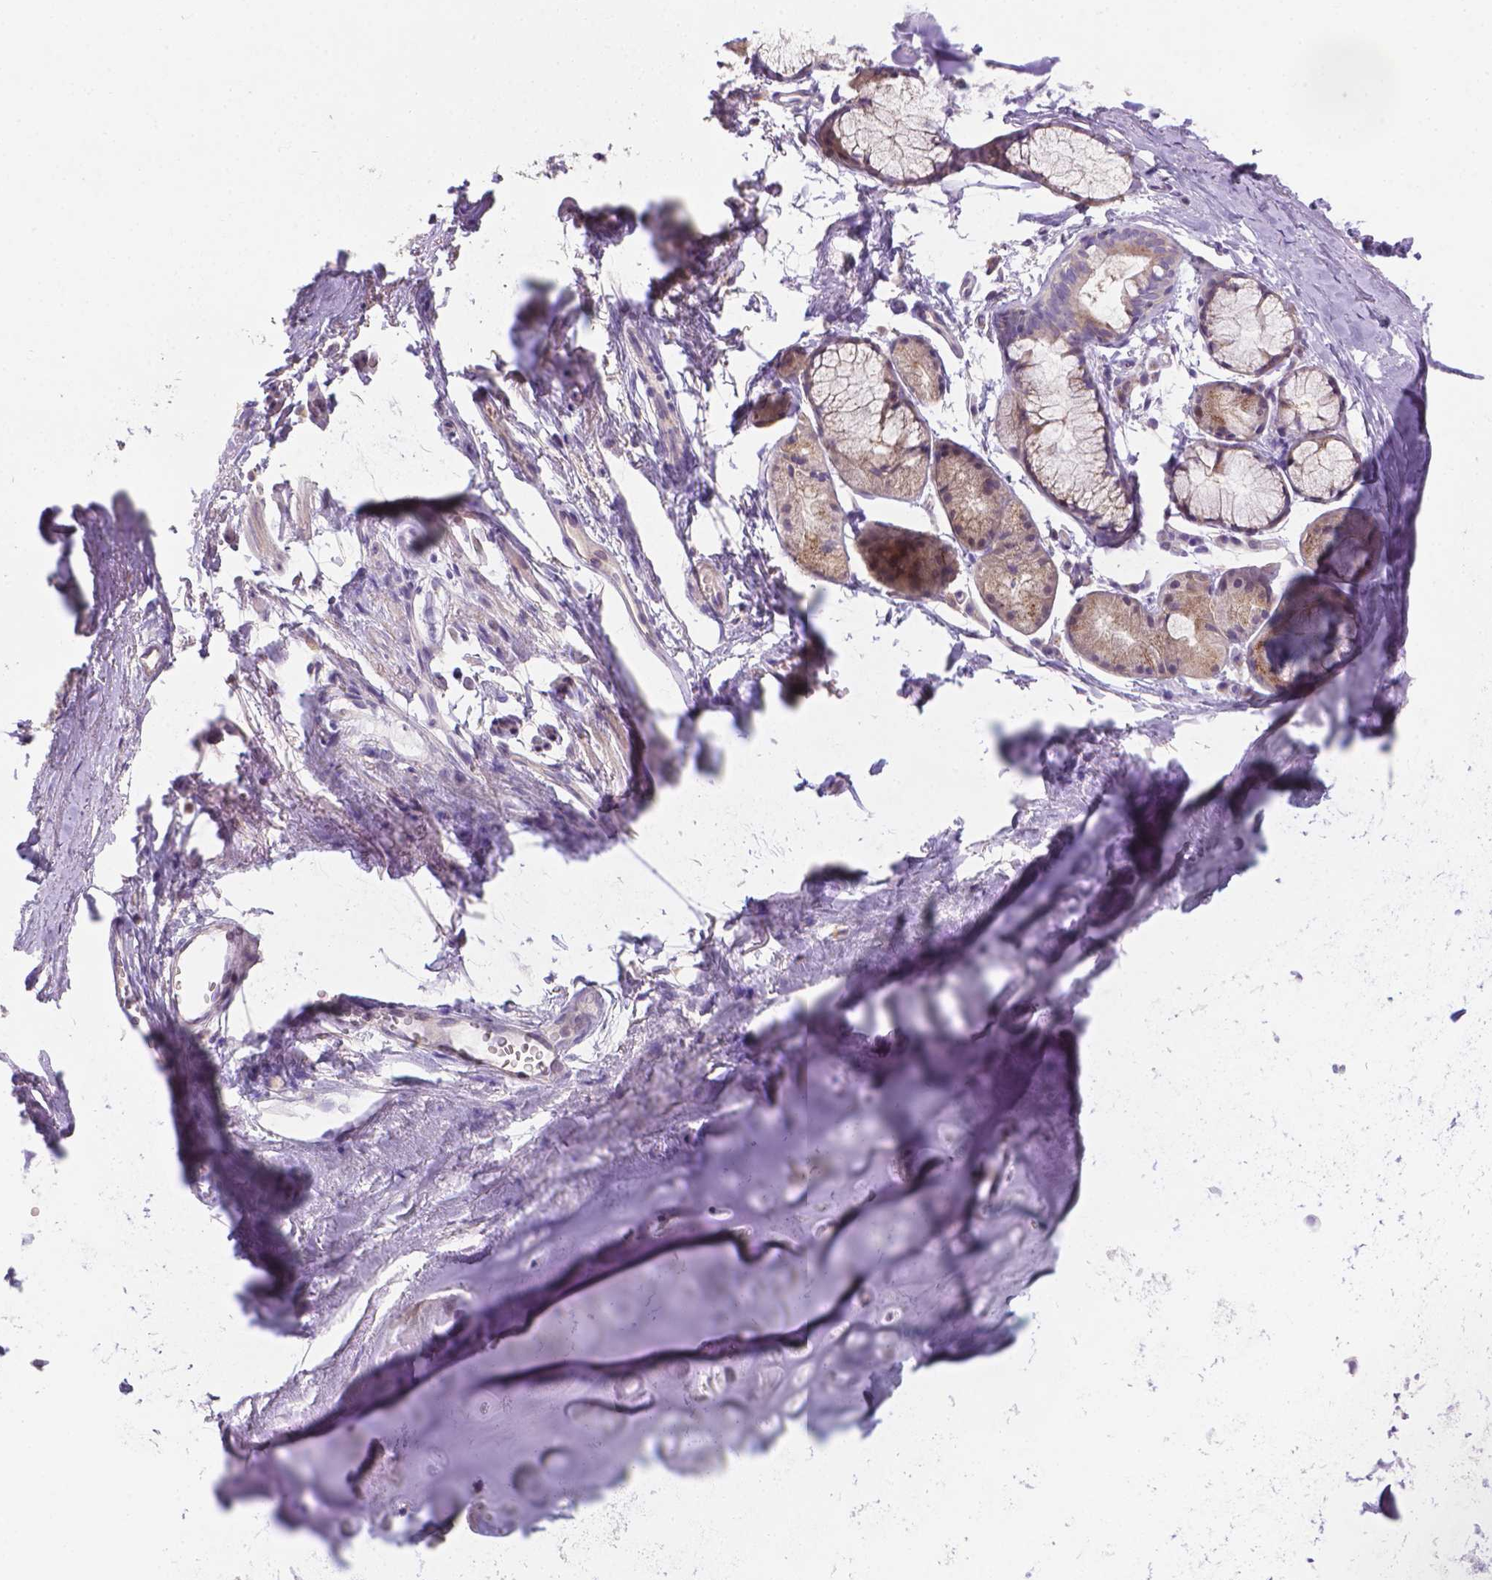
{"staining": {"intensity": "negative", "quantity": "none", "location": "none"}, "tissue": "soft tissue", "cell_type": "Chondrocytes", "image_type": "normal", "snomed": [{"axis": "morphology", "description": "Normal tissue, NOS"}, {"axis": "topography", "description": "Cartilage tissue"}, {"axis": "topography", "description": "Bronchus"}], "caption": "IHC of benign soft tissue demonstrates no staining in chondrocytes. (Brightfield microscopy of DAB (3,3'-diaminobenzidine) IHC at high magnification).", "gene": "TM4SF18", "patient": {"sex": "female", "age": 79}}